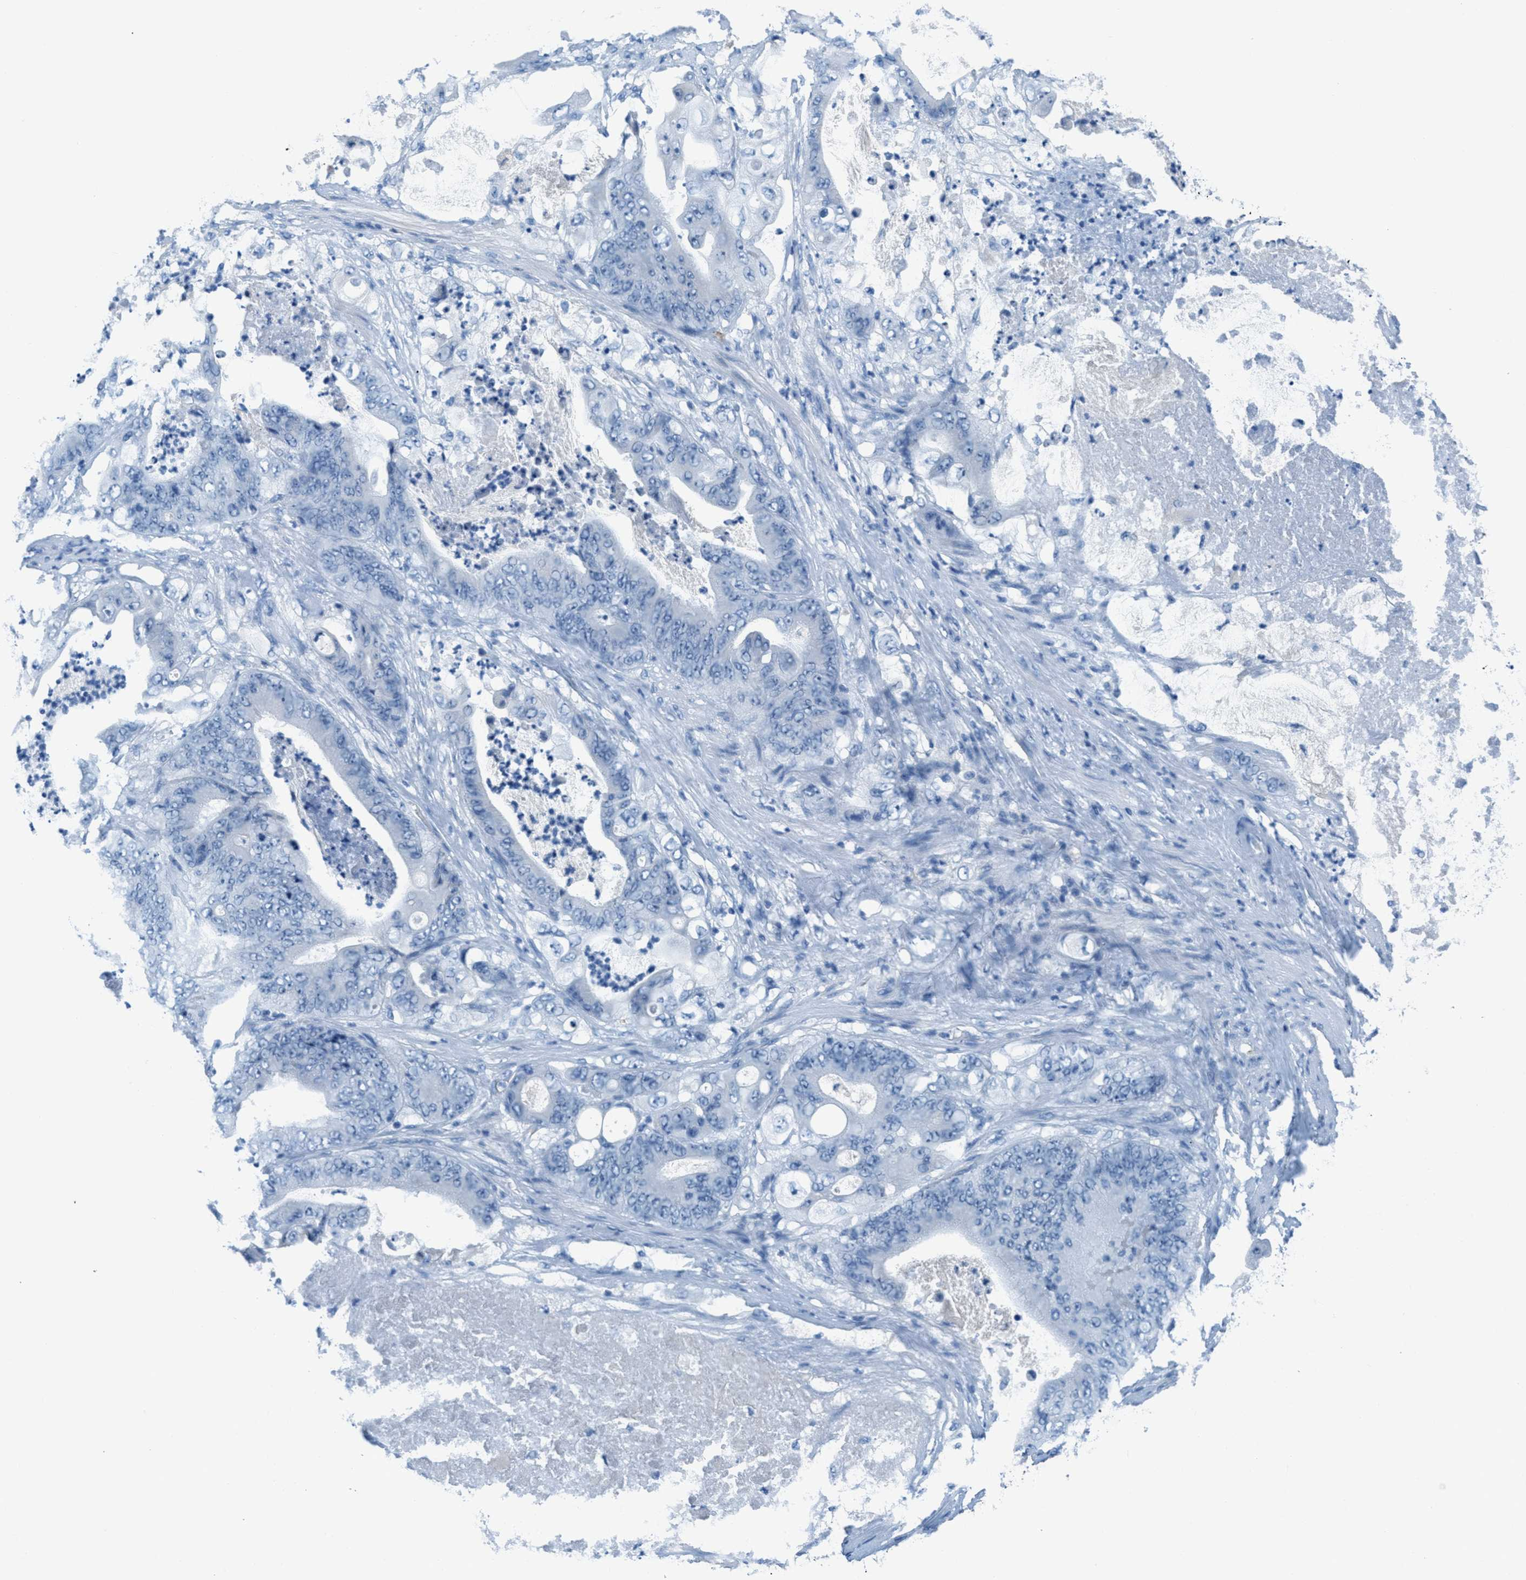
{"staining": {"intensity": "negative", "quantity": "none", "location": "none"}, "tissue": "stomach cancer", "cell_type": "Tumor cells", "image_type": "cancer", "snomed": [{"axis": "morphology", "description": "Adenocarcinoma, NOS"}, {"axis": "topography", "description": "Stomach"}], "caption": "Protein analysis of stomach adenocarcinoma shows no significant expression in tumor cells. Nuclei are stained in blue.", "gene": "MGARP", "patient": {"sex": "female", "age": 73}}